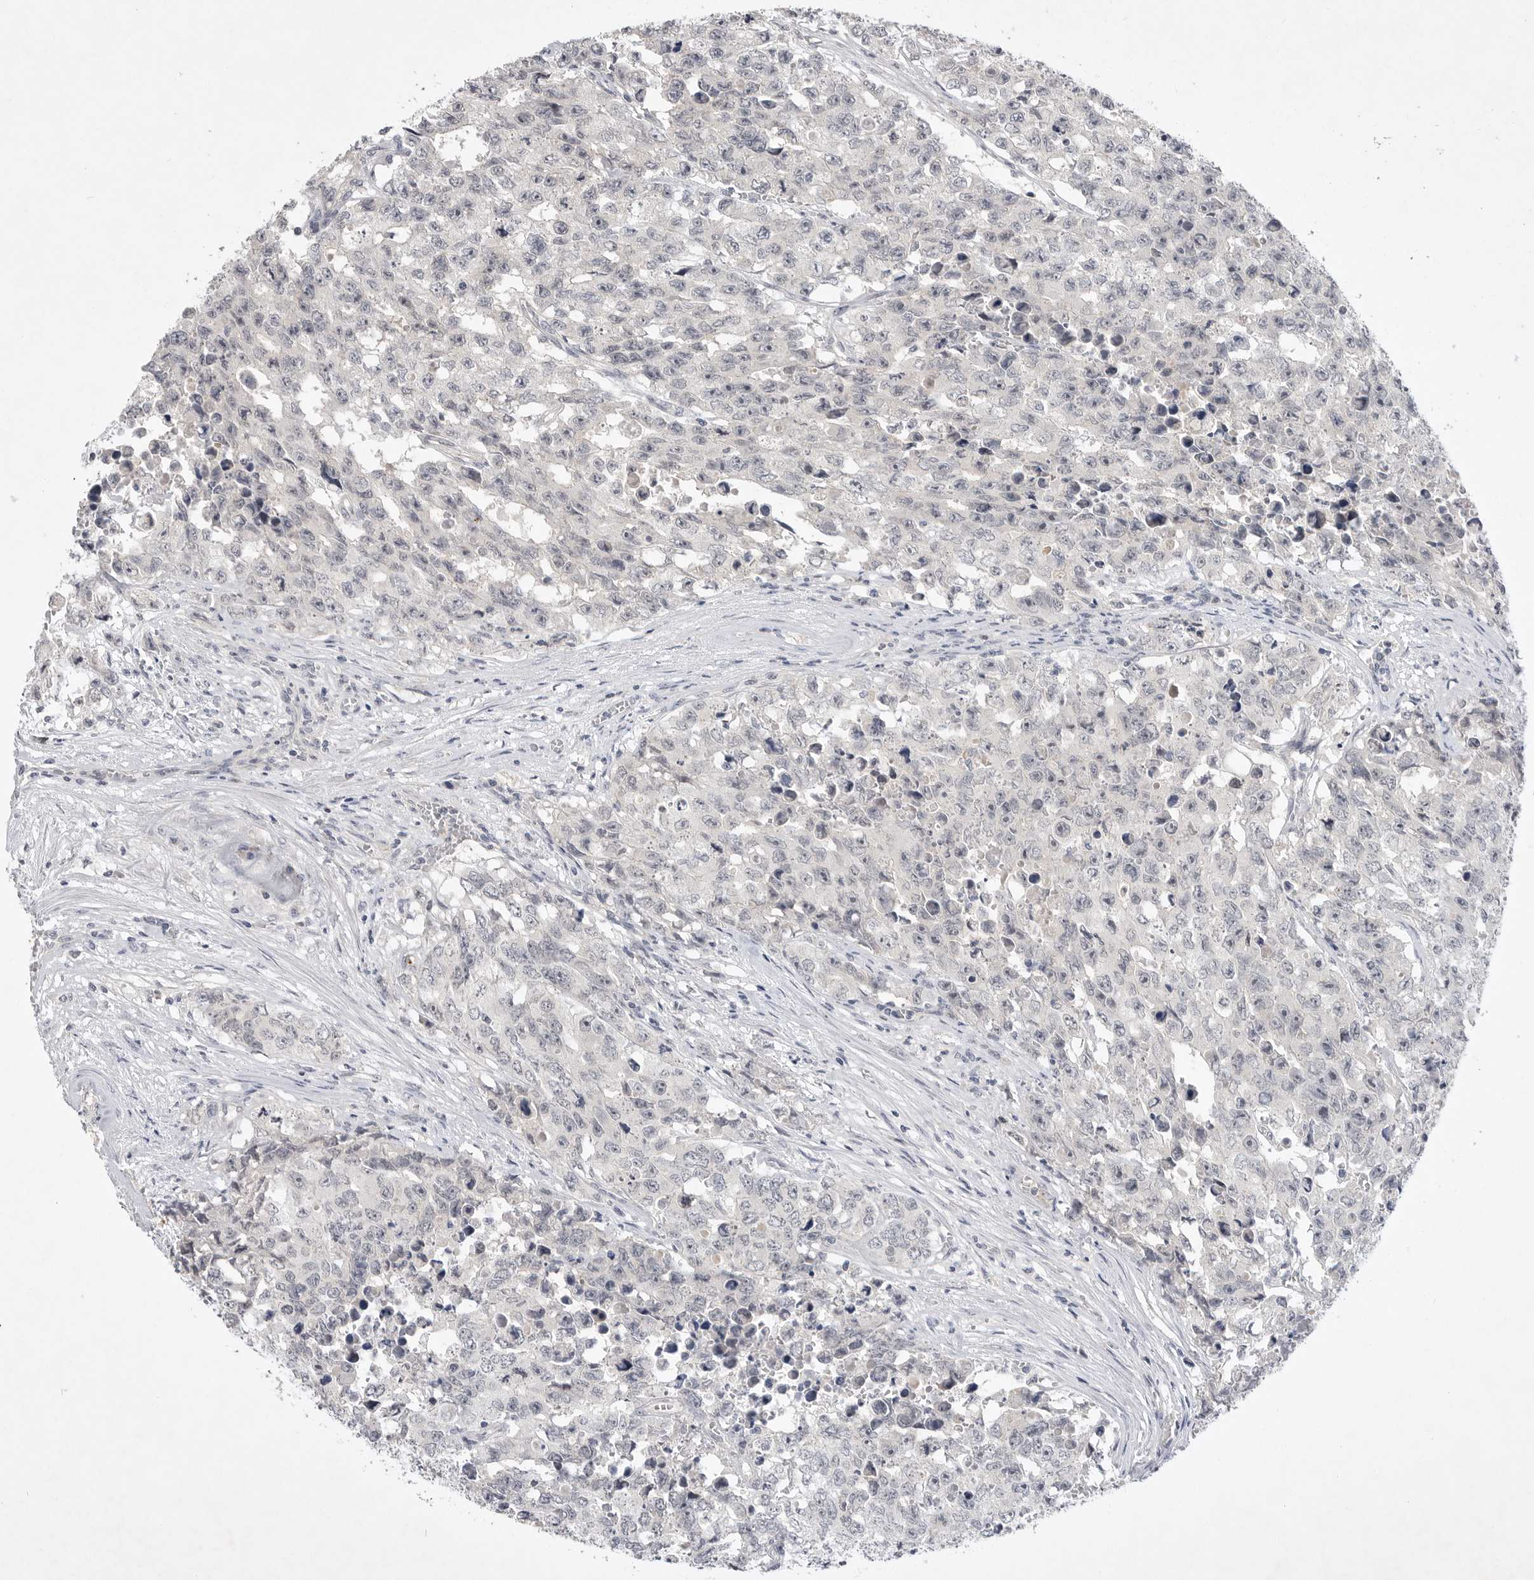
{"staining": {"intensity": "negative", "quantity": "none", "location": "none"}, "tissue": "testis cancer", "cell_type": "Tumor cells", "image_type": "cancer", "snomed": [{"axis": "morphology", "description": "Carcinoma, Embryonal, NOS"}, {"axis": "topography", "description": "Testis"}], "caption": "High power microscopy image of an IHC photomicrograph of testis embryonal carcinoma, revealing no significant positivity in tumor cells.", "gene": "ITGAD", "patient": {"sex": "male", "age": 28}}